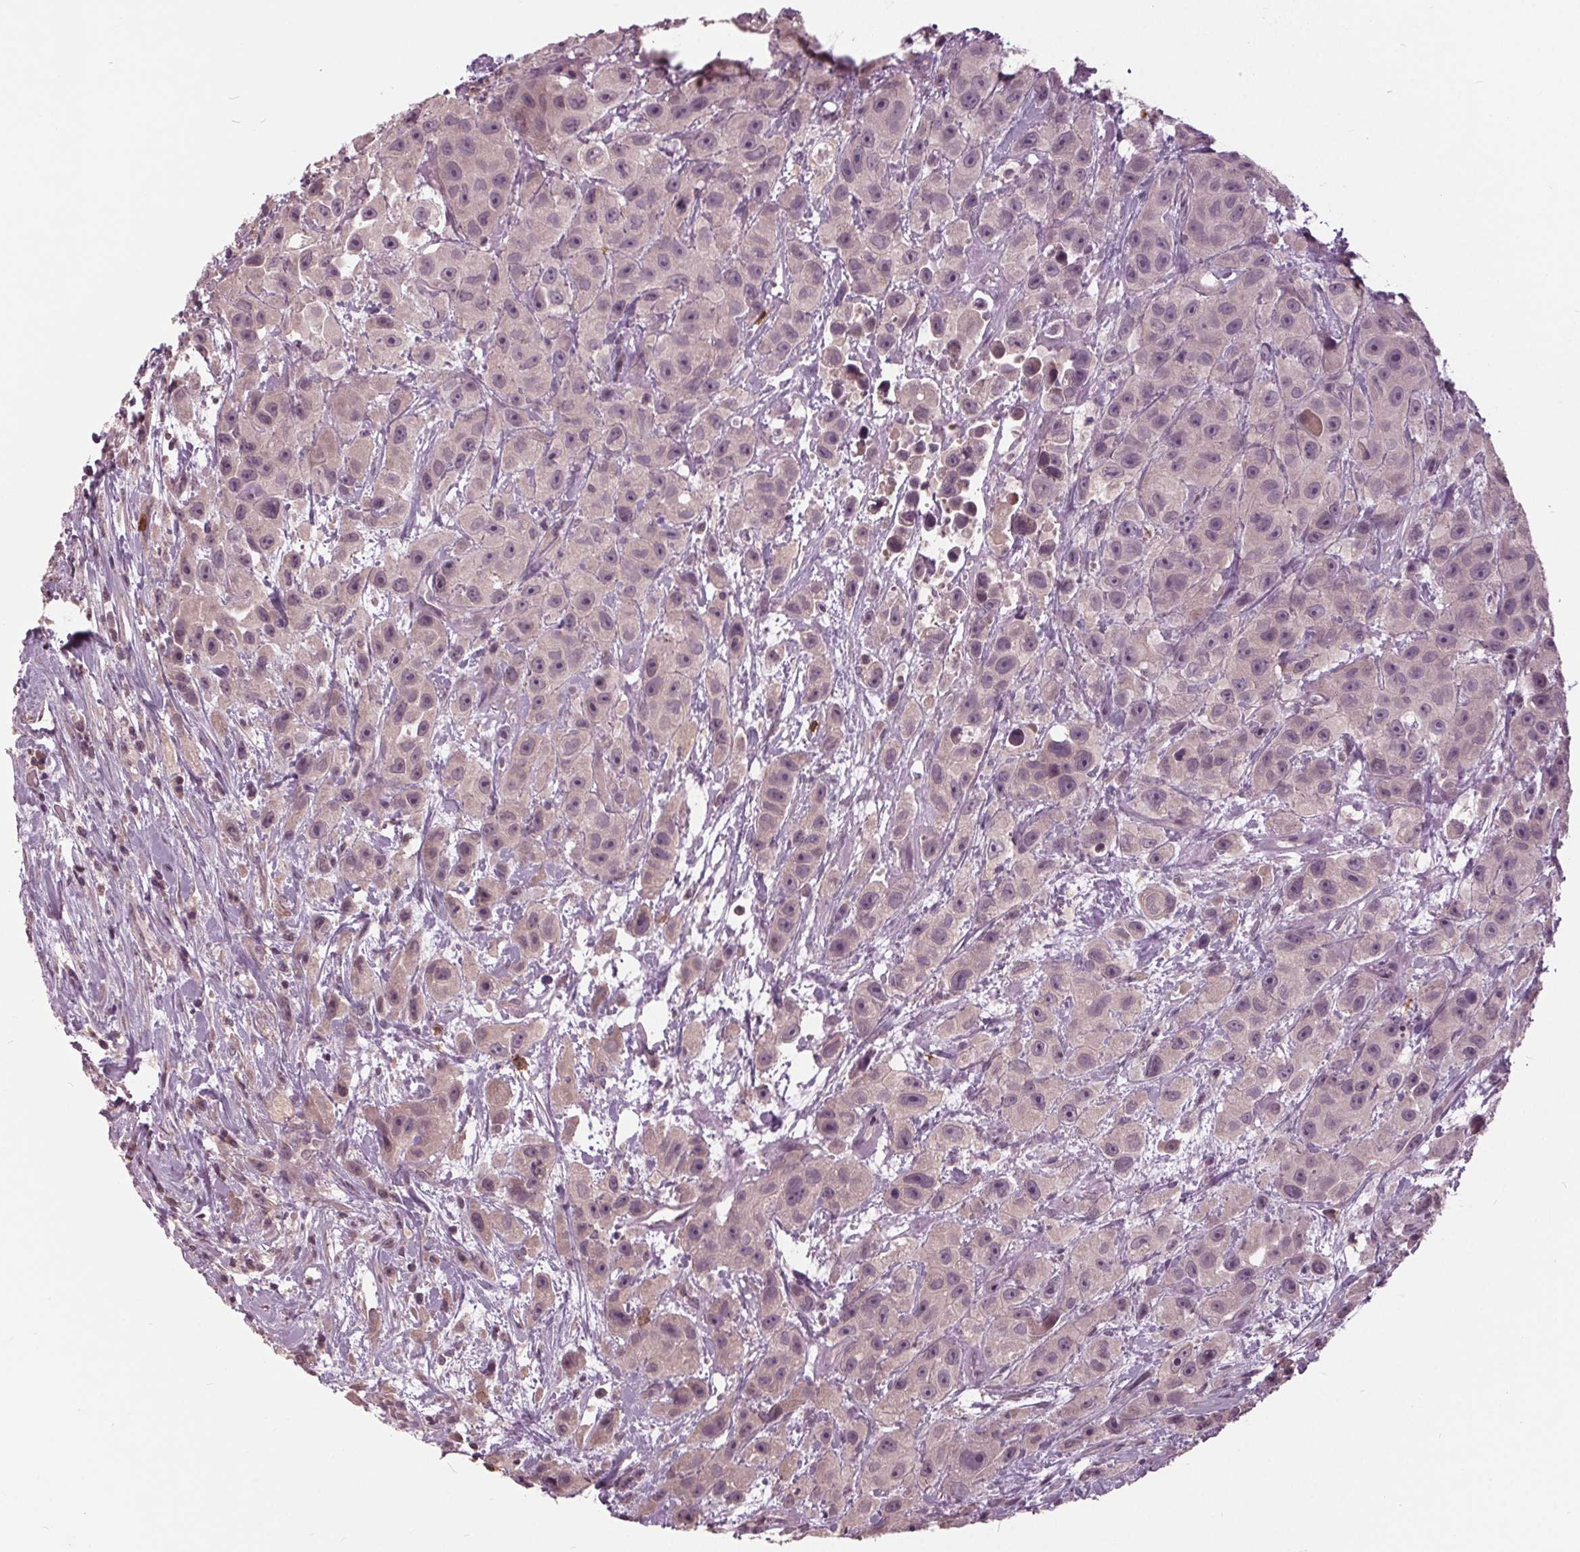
{"staining": {"intensity": "negative", "quantity": "none", "location": "none"}, "tissue": "urothelial cancer", "cell_type": "Tumor cells", "image_type": "cancer", "snomed": [{"axis": "morphology", "description": "Urothelial carcinoma, High grade"}, {"axis": "topography", "description": "Urinary bladder"}], "caption": "Protein analysis of urothelial carcinoma (high-grade) displays no significant expression in tumor cells. (Brightfield microscopy of DAB (3,3'-diaminobenzidine) immunohistochemistry at high magnification).", "gene": "SIGLEC6", "patient": {"sex": "male", "age": 79}}